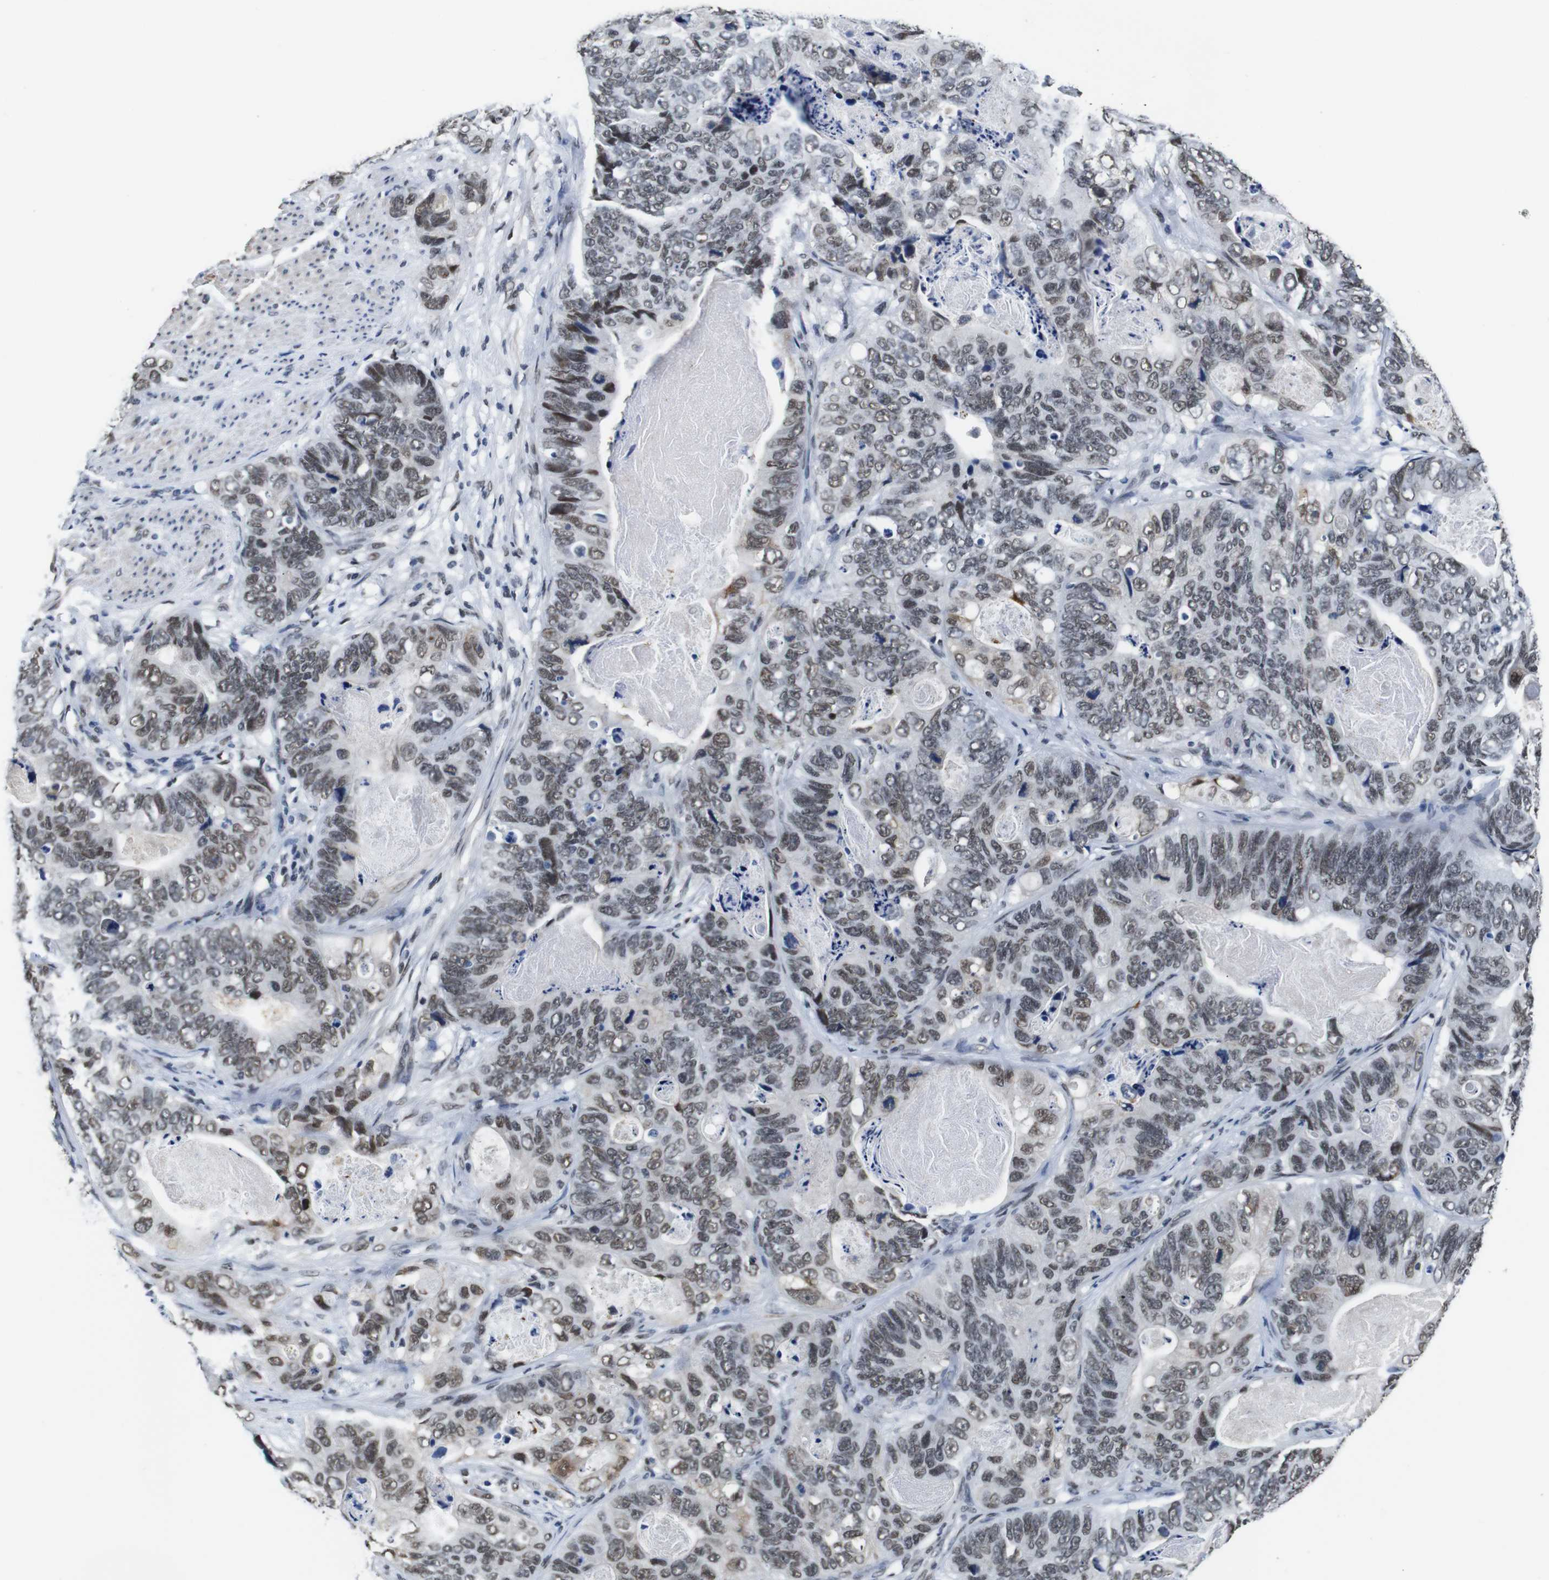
{"staining": {"intensity": "moderate", "quantity": "25%-75%", "location": "nuclear"}, "tissue": "stomach cancer", "cell_type": "Tumor cells", "image_type": "cancer", "snomed": [{"axis": "morphology", "description": "Adenocarcinoma, NOS"}, {"axis": "topography", "description": "Stomach"}], "caption": "A medium amount of moderate nuclear staining is appreciated in about 25%-75% of tumor cells in stomach adenocarcinoma tissue.", "gene": "ILDR2", "patient": {"sex": "female", "age": 89}}